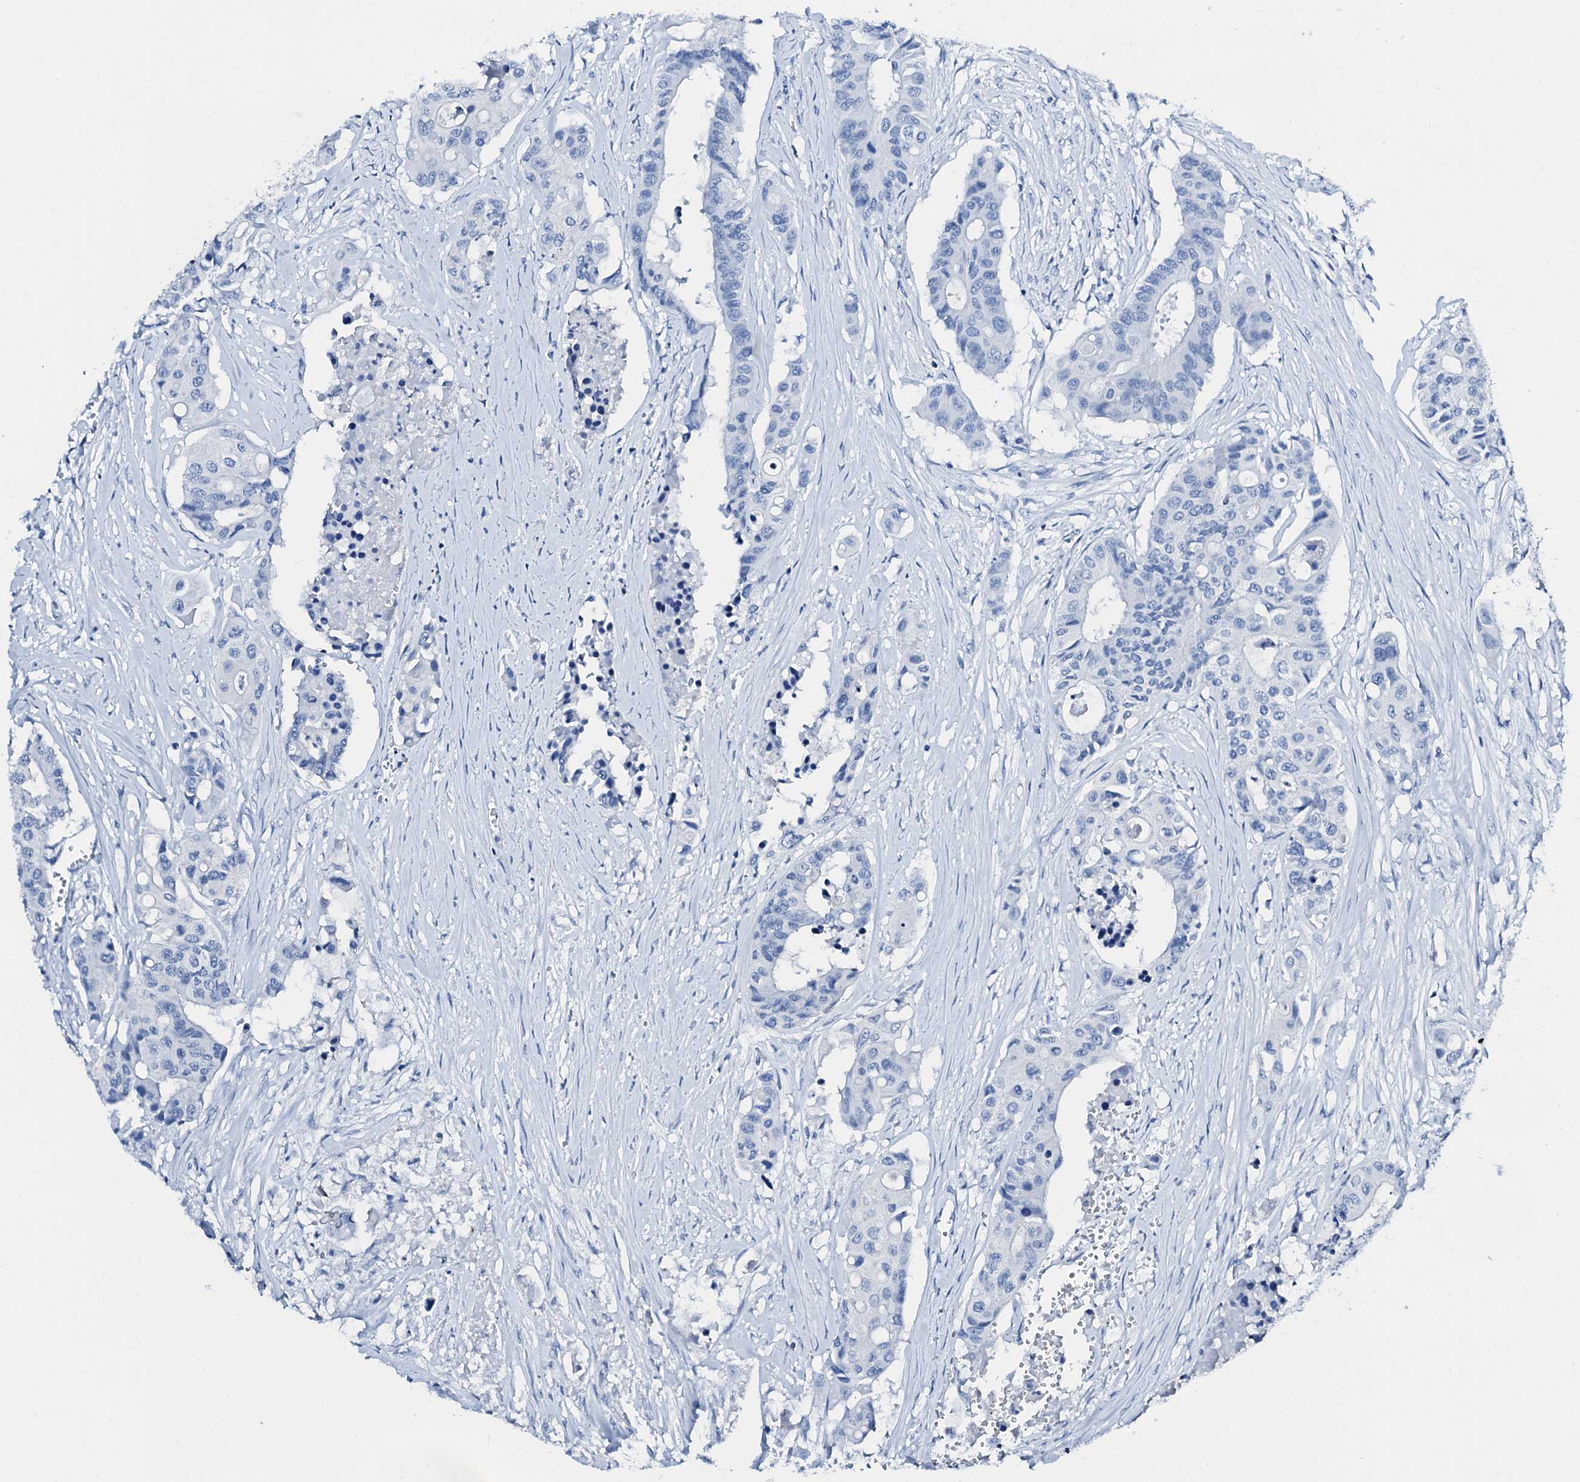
{"staining": {"intensity": "negative", "quantity": "none", "location": "none"}, "tissue": "colorectal cancer", "cell_type": "Tumor cells", "image_type": "cancer", "snomed": [{"axis": "morphology", "description": "Adenocarcinoma, NOS"}, {"axis": "topography", "description": "Colon"}], "caption": "IHC of human colorectal cancer displays no staining in tumor cells. (Immunohistochemistry, brightfield microscopy, high magnification).", "gene": "PTH", "patient": {"sex": "male", "age": 77}}